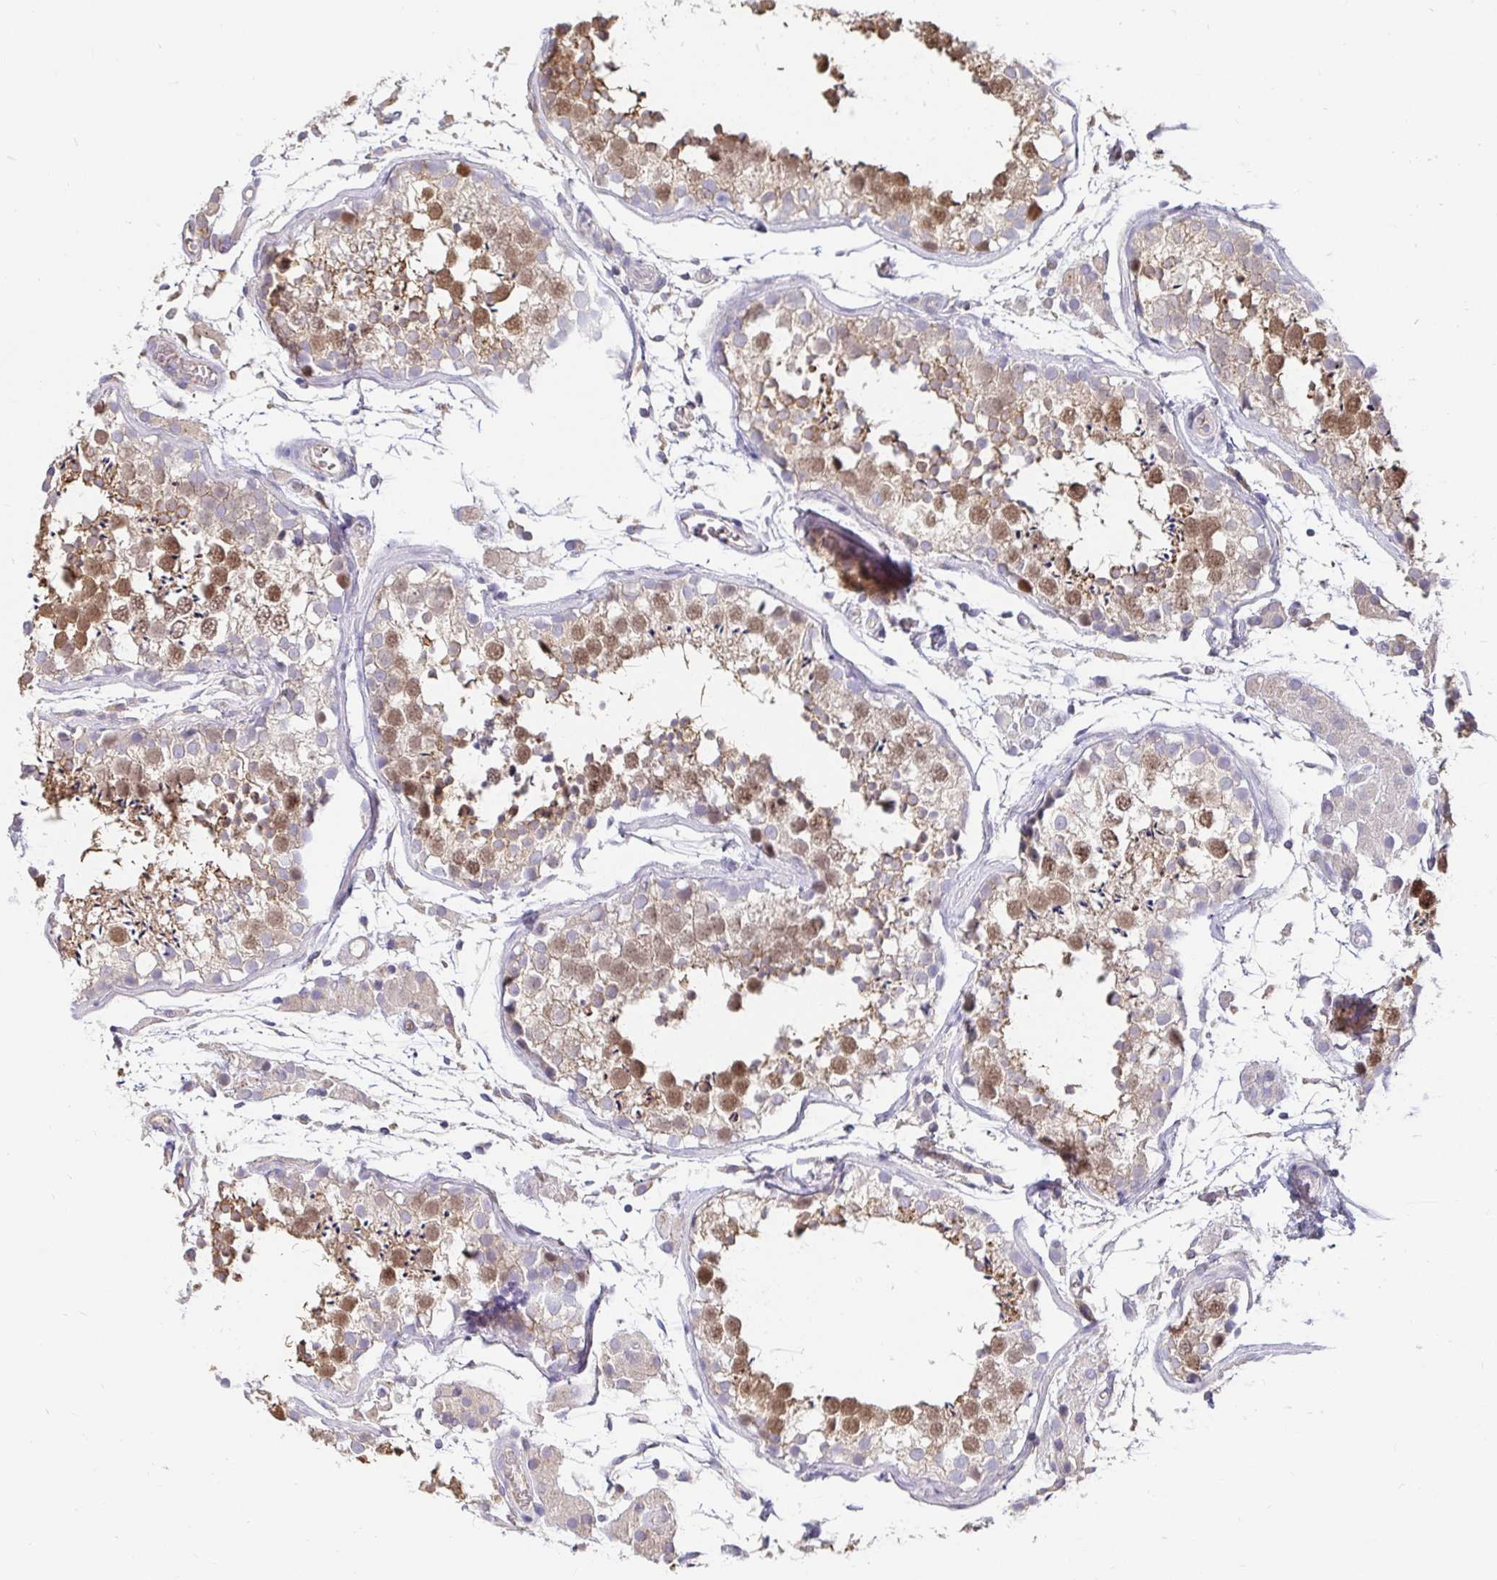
{"staining": {"intensity": "moderate", "quantity": "25%-75%", "location": "nuclear"}, "tissue": "testis", "cell_type": "Cells in seminiferous ducts", "image_type": "normal", "snomed": [{"axis": "morphology", "description": "Normal tissue, NOS"}, {"axis": "morphology", "description": "Seminoma, NOS"}, {"axis": "topography", "description": "Testis"}], "caption": "Moderate nuclear protein staining is seen in approximately 25%-75% of cells in seminiferous ducts in testis. The protein of interest is shown in brown color, while the nuclei are stained blue.", "gene": "ANLN", "patient": {"sex": "male", "age": 29}}